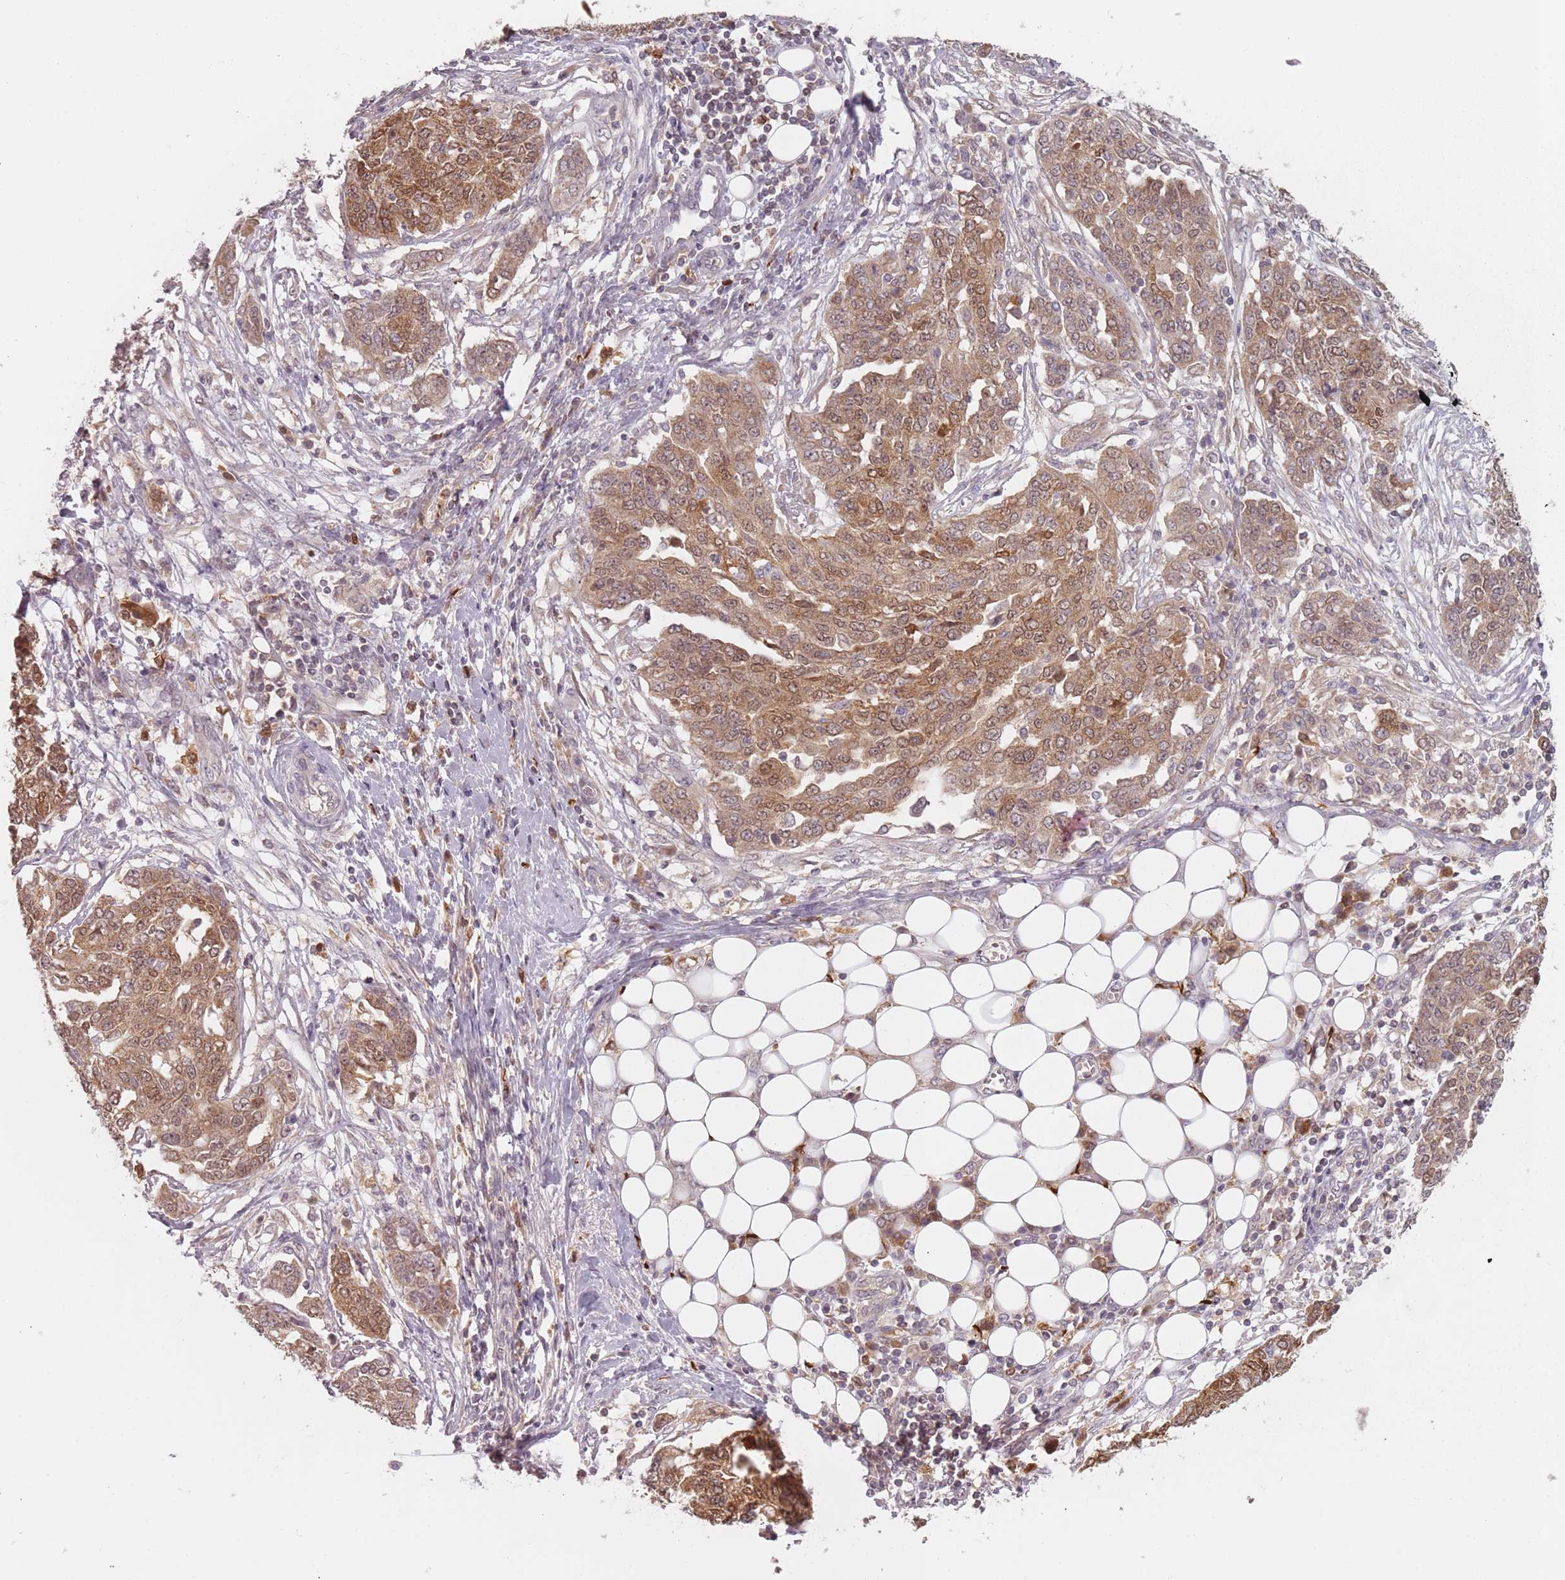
{"staining": {"intensity": "moderate", "quantity": ">75%", "location": "cytoplasmic/membranous,nuclear"}, "tissue": "ovarian cancer", "cell_type": "Tumor cells", "image_type": "cancer", "snomed": [{"axis": "morphology", "description": "Cystadenocarcinoma, serous, NOS"}, {"axis": "topography", "description": "Soft tissue"}, {"axis": "topography", "description": "Ovary"}], "caption": "An image of human ovarian serous cystadenocarcinoma stained for a protein reveals moderate cytoplasmic/membranous and nuclear brown staining in tumor cells. (DAB (3,3'-diaminobenzidine) IHC with brightfield microscopy, high magnification).", "gene": "NAXE", "patient": {"sex": "female", "age": 57}}